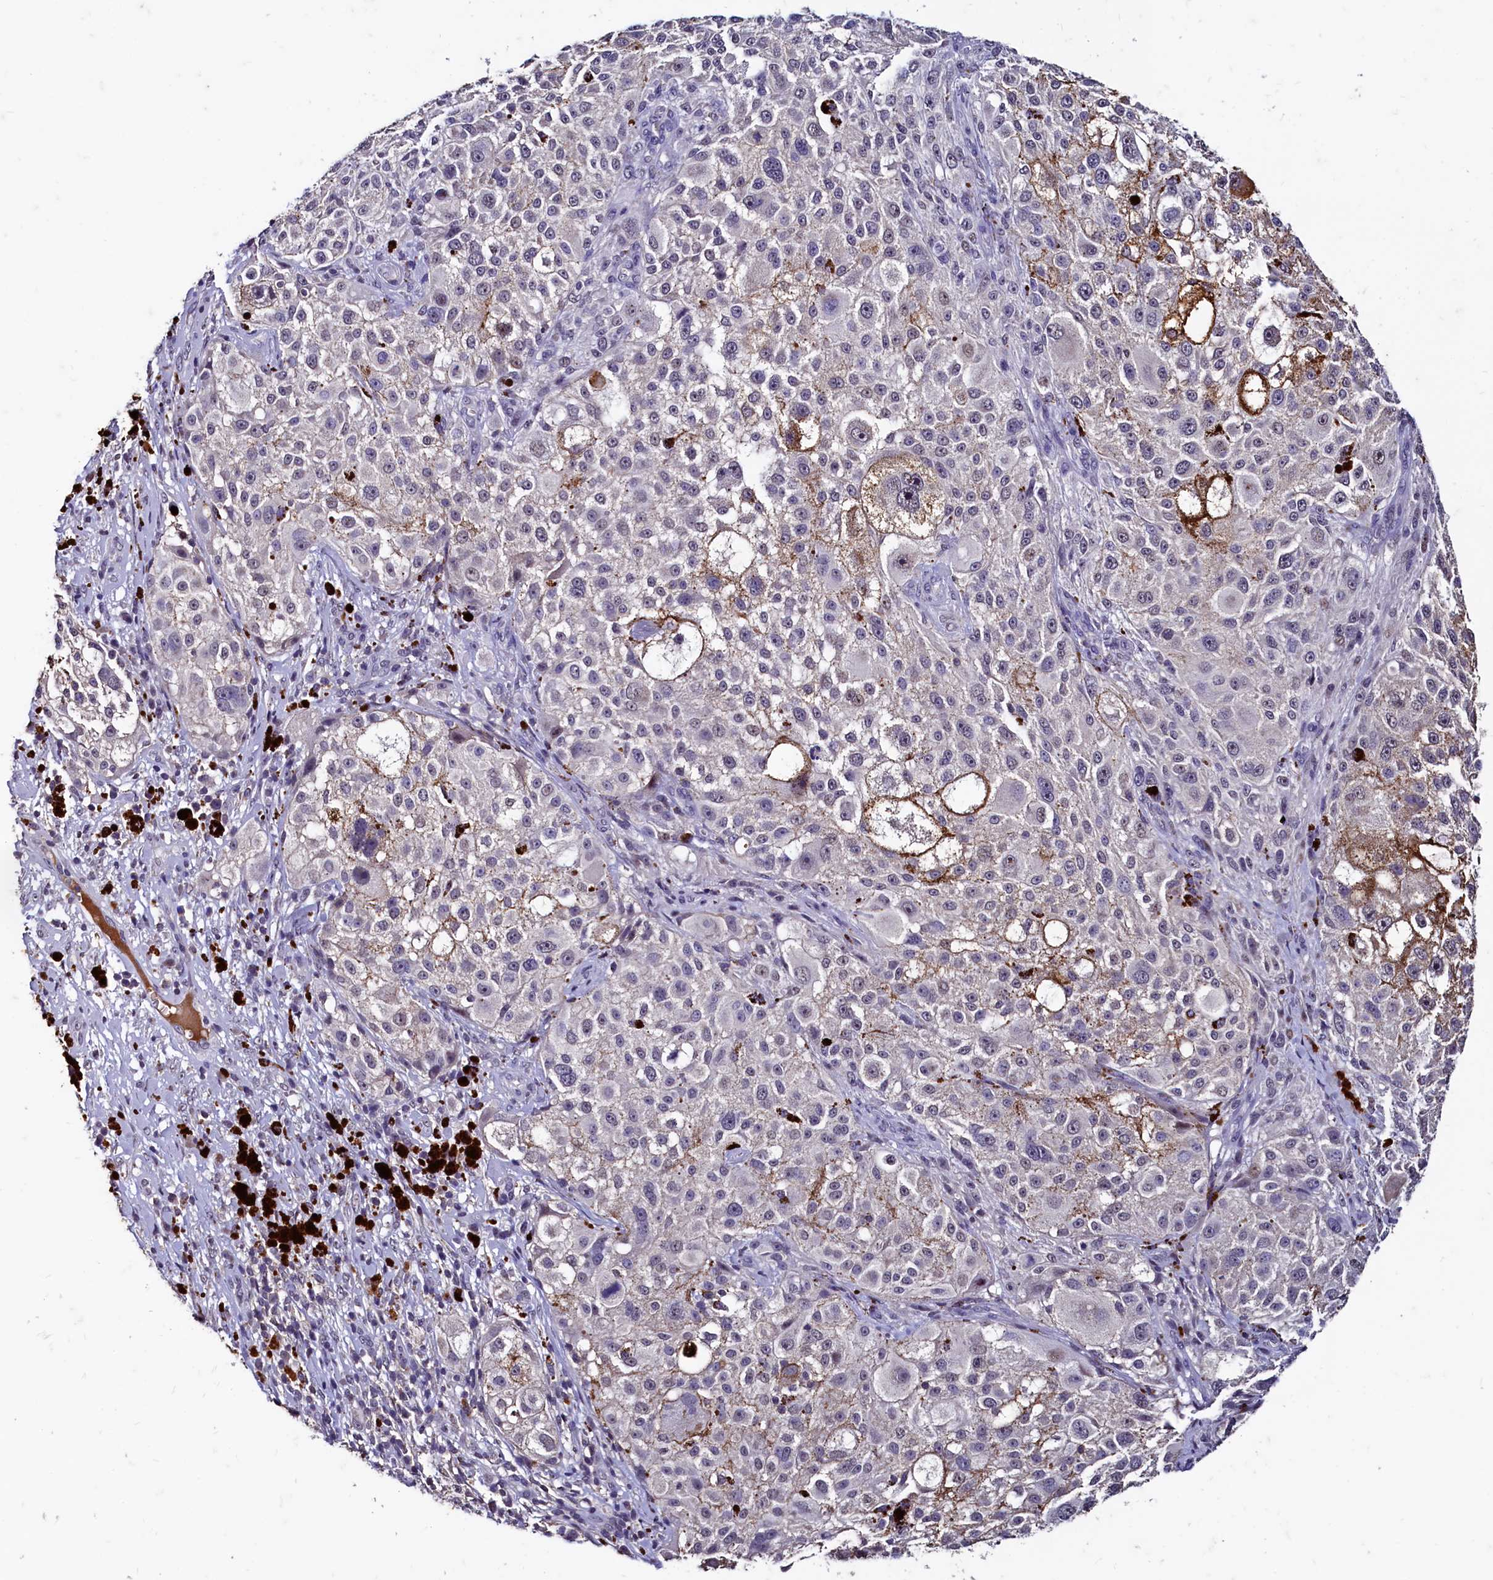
{"staining": {"intensity": "negative", "quantity": "none", "location": "none"}, "tissue": "melanoma", "cell_type": "Tumor cells", "image_type": "cancer", "snomed": [{"axis": "morphology", "description": "Necrosis, NOS"}, {"axis": "morphology", "description": "Malignant melanoma, NOS"}, {"axis": "topography", "description": "Skin"}], "caption": "Tumor cells are negative for brown protein staining in malignant melanoma. (DAB (3,3'-diaminobenzidine) immunohistochemistry visualized using brightfield microscopy, high magnification).", "gene": "CSTPP1", "patient": {"sex": "female", "age": 87}}